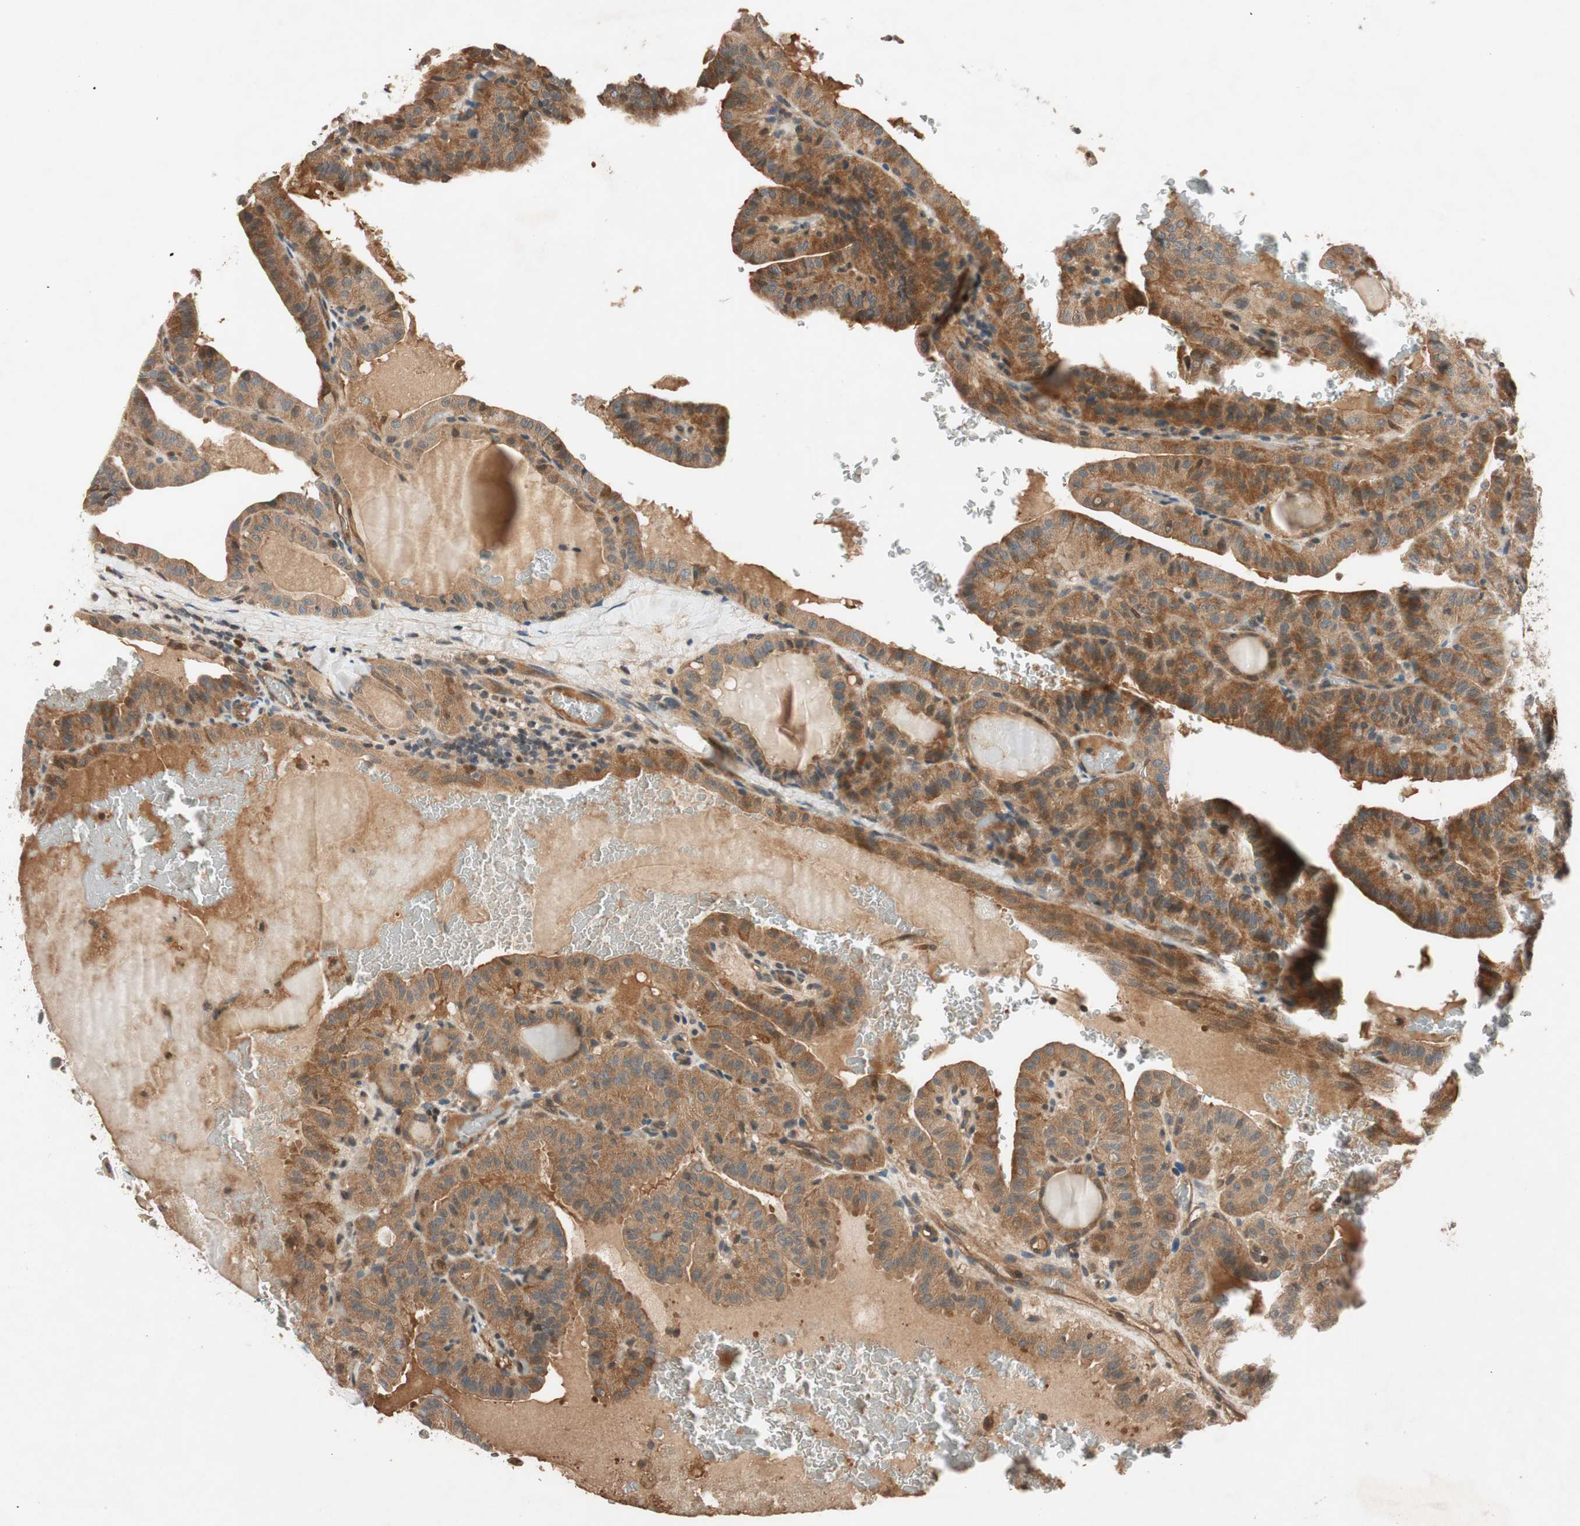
{"staining": {"intensity": "moderate", "quantity": ">75%", "location": "cytoplasmic/membranous"}, "tissue": "thyroid cancer", "cell_type": "Tumor cells", "image_type": "cancer", "snomed": [{"axis": "morphology", "description": "Papillary adenocarcinoma, NOS"}, {"axis": "topography", "description": "Thyroid gland"}], "caption": "Immunohistochemistry (IHC) micrograph of neoplastic tissue: human papillary adenocarcinoma (thyroid) stained using immunohistochemistry shows medium levels of moderate protein expression localized specifically in the cytoplasmic/membranous of tumor cells, appearing as a cytoplasmic/membranous brown color.", "gene": "GCLM", "patient": {"sex": "male", "age": 77}}